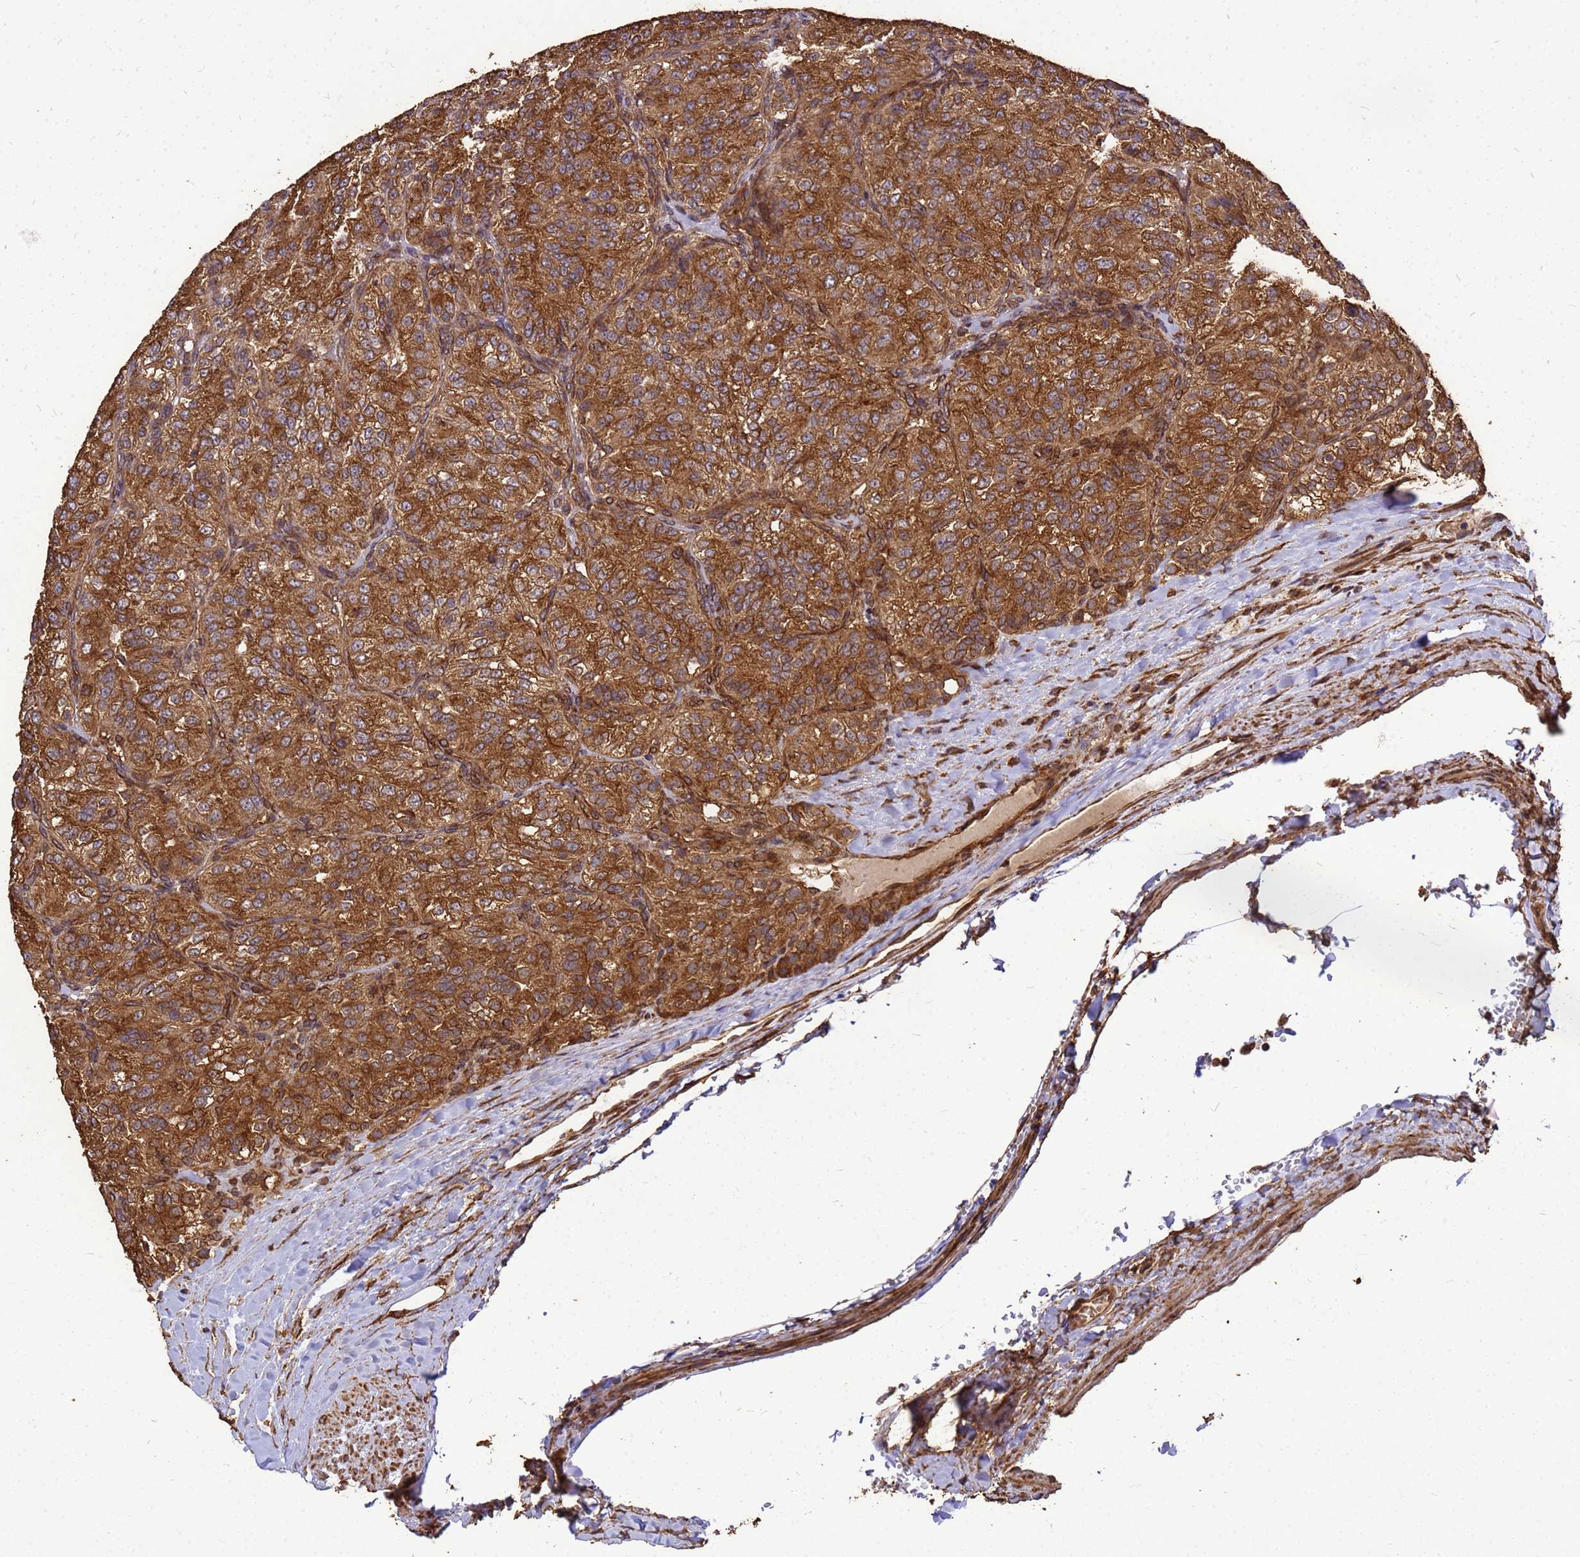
{"staining": {"intensity": "strong", "quantity": ">75%", "location": "cytoplasmic/membranous"}, "tissue": "renal cancer", "cell_type": "Tumor cells", "image_type": "cancer", "snomed": [{"axis": "morphology", "description": "Adenocarcinoma, NOS"}, {"axis": "topography", "description": "Kidney"}], "caption": "Adenocarcinoma (renal) tissue demonstrates strong cytoplasmic/membranous staining in about >75% of tumor cells, visualized by immunohistochemistry.", "gene": "ZNF618", "patient": {"sex": "female", "age": 63}}